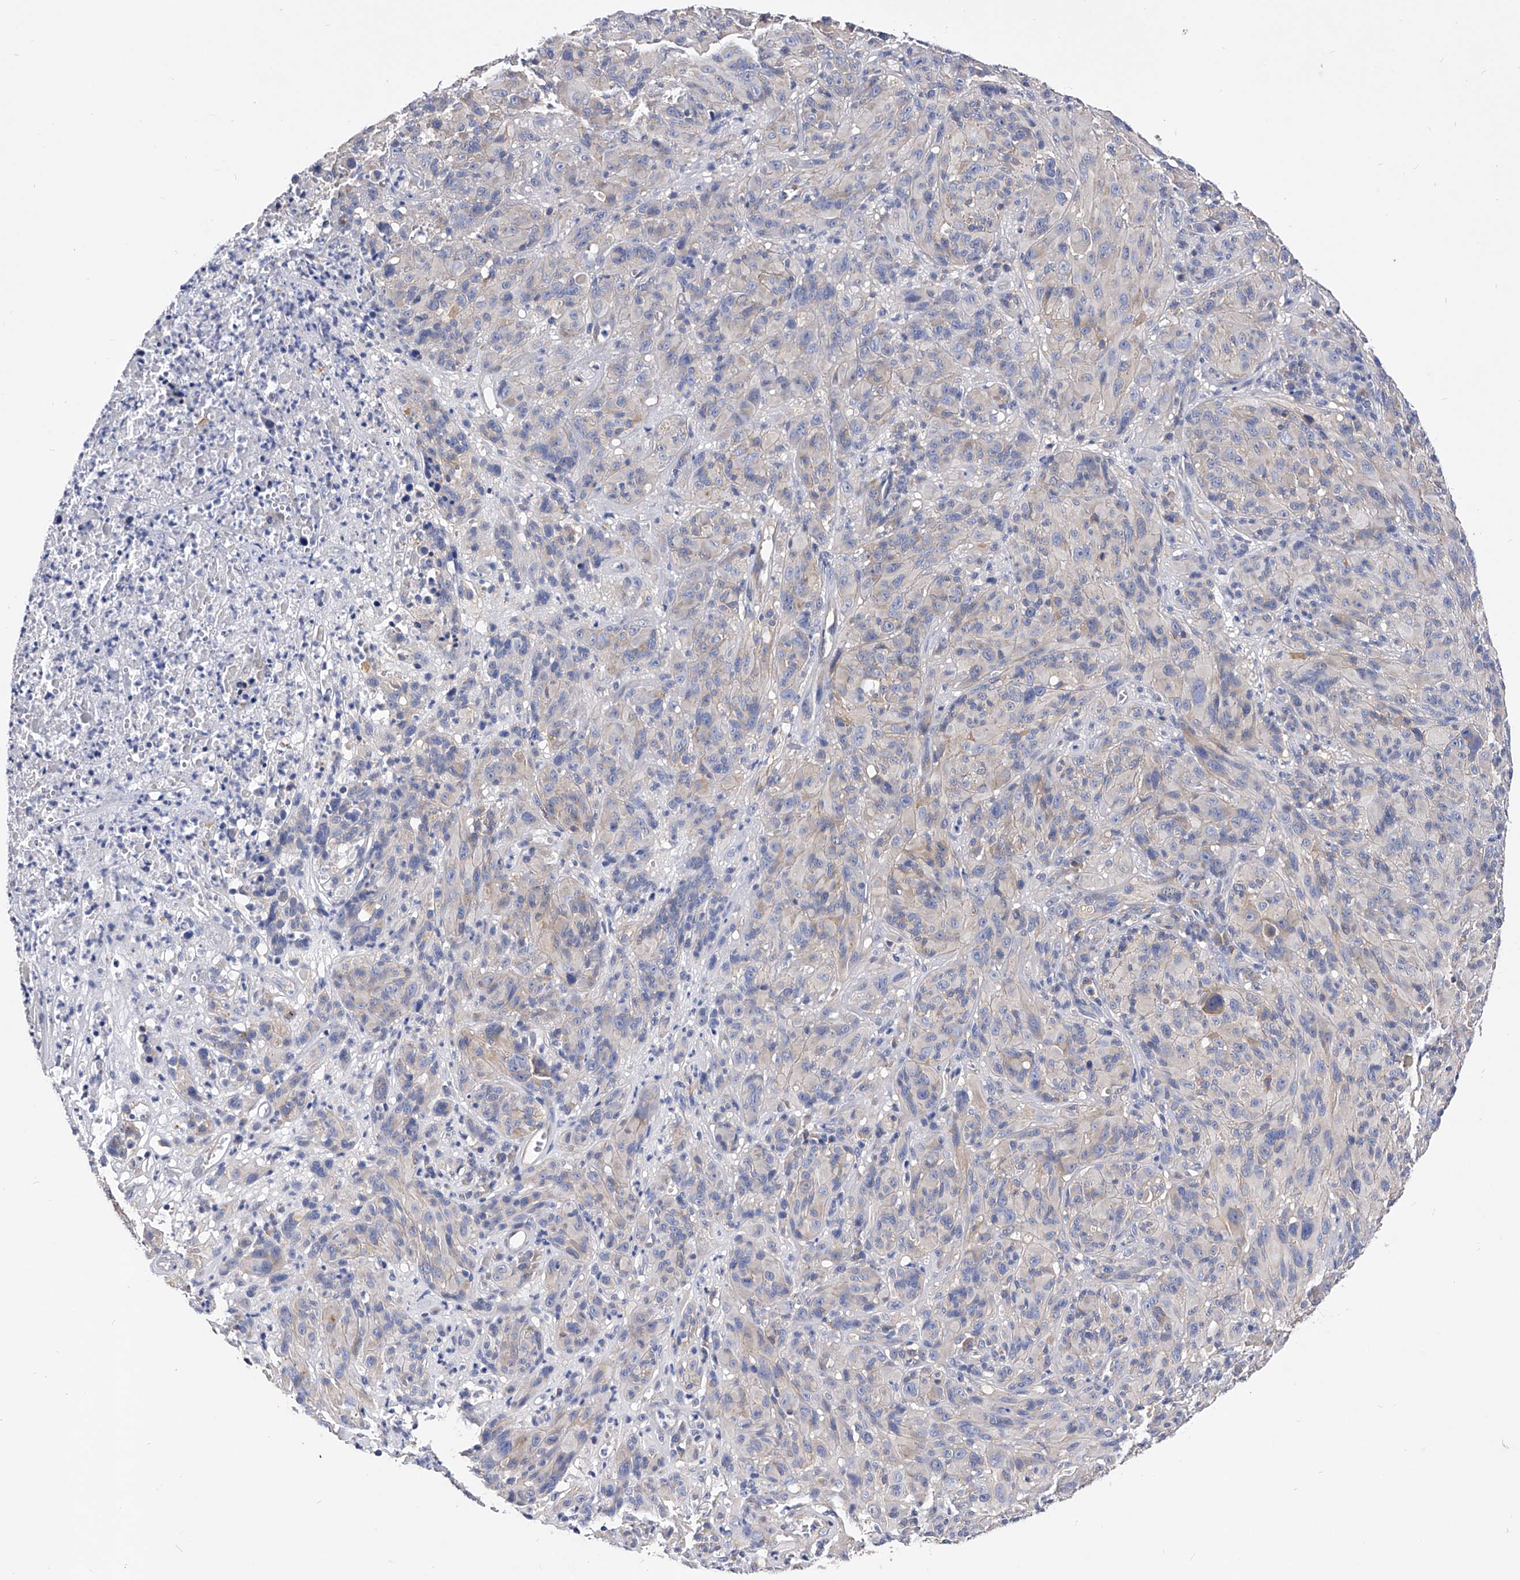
{"staining": {"intensity": "negative", "quantity": "none", "location": "none"}, "tissue": "melanoma", "cell_type": "Tumor cells", "image_type": "cancer", "snomed": [{"axis": "morphology", "description": "Malignant melanoma, NOS"}, {"axis": "topography", "description": "Skin of head"}], "caption": "Immunohistochemistry (IHC) photomicrograph of neoplastic tissue: melanoma stained with DAB demonstrates no significant protein staining in tumor cells.", "gene": "PPP5C", "patient": {"sex": "male", "age": 96}}